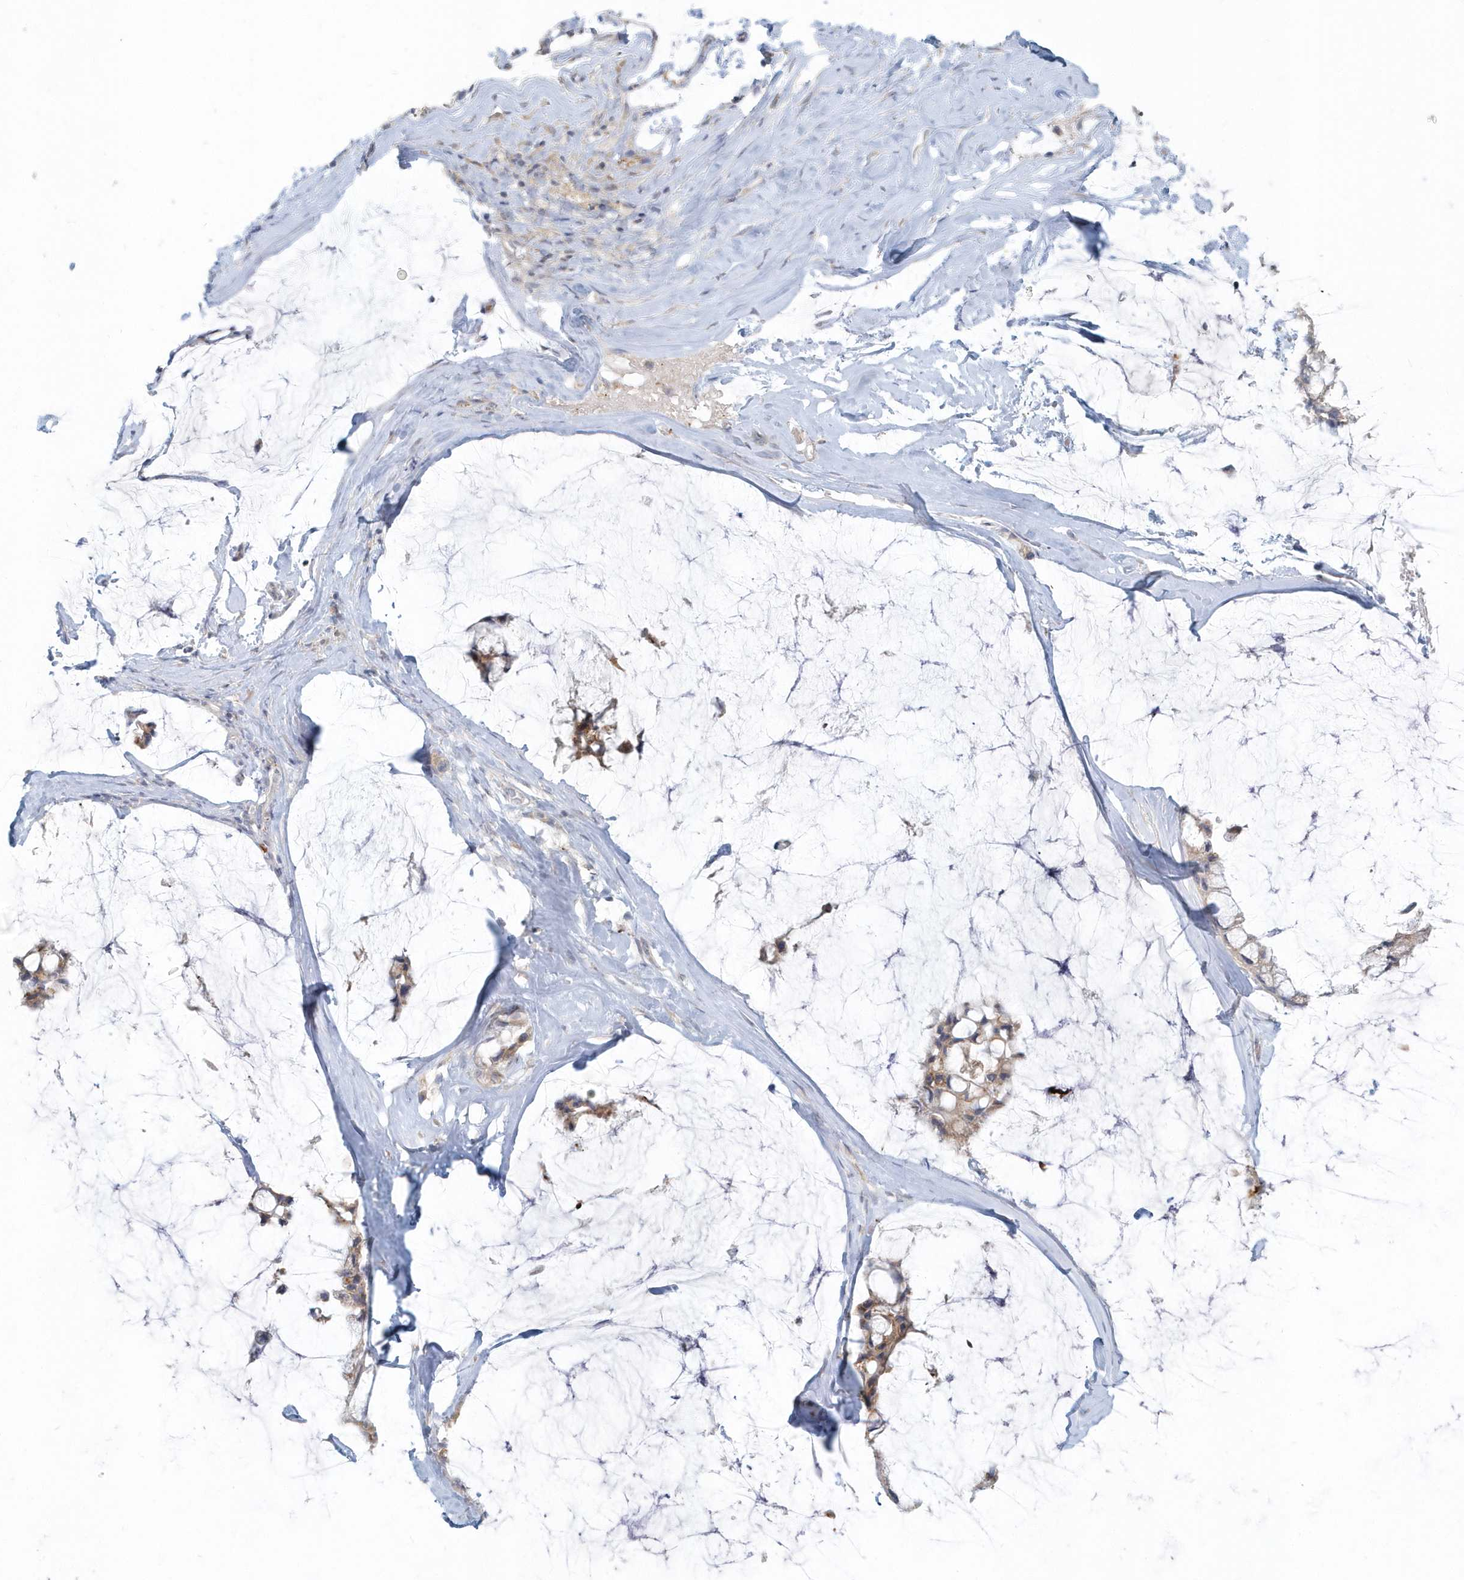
{"staining": {"intensity": "weak", "quantity": "25%-75%", "location": "cytoplasmic/membranous"}, "tissue": "ovarian cancer", "cell_type": "Tumor cells", "image_type": "cancer", "snomed": [{"axis": "morphology", "description": "Cystadenocarcinoma, mucinous, NOS"}, {"axis": "topography", "description": "Ovary"}], "caption": "The image displays a brown stain indicating the presence of a protein in the cytoplasmic/membranous of tumor cells in ovarian cancer (mucinous cystadenocarcinoma).", "gene": "NAPB", "patient": {"sex": "female", "age": 39}}